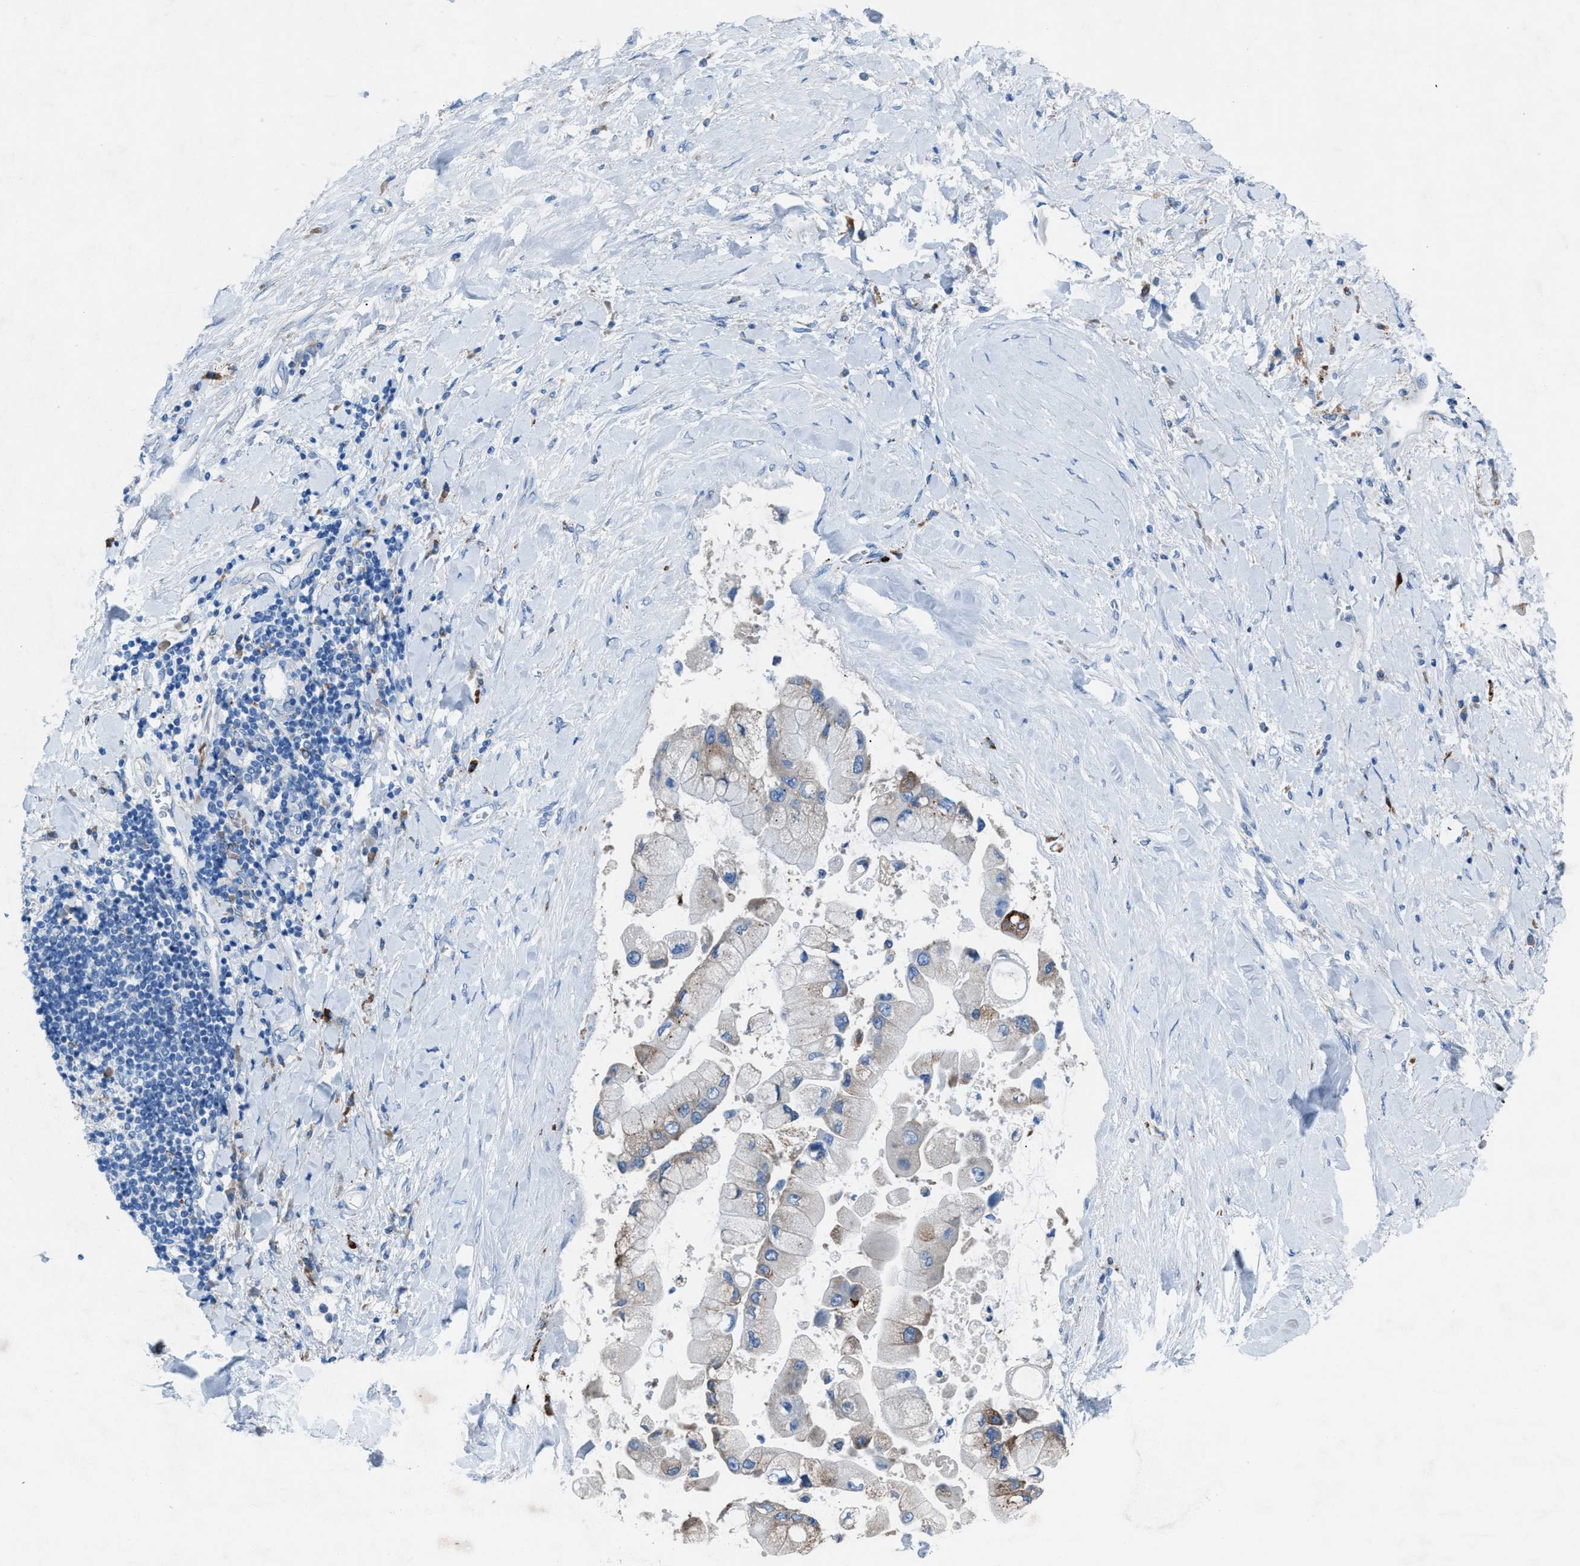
{"staining": {"intensity": "moderate", "quantity": "<25%", "location": "cytoplasmic/membranous"}, "tissue": "liver cancer", "cell_type": "Tumor cells", "image_type": "cancer", "snomed": [{"axis": "morphology", "description": "Cholangiocarcinoma"}, {"axis": "topography", "description": "Liver"}], "caption": "An image showing moderate cytoplasmic/membranous positivity in approximately <25% of tumor cells in cholangiocarcinoma (liver), as visualized by brown immunohistochemical staining.", "gene": "CD1B", "patient": {"sex": "male", "age": 50}}